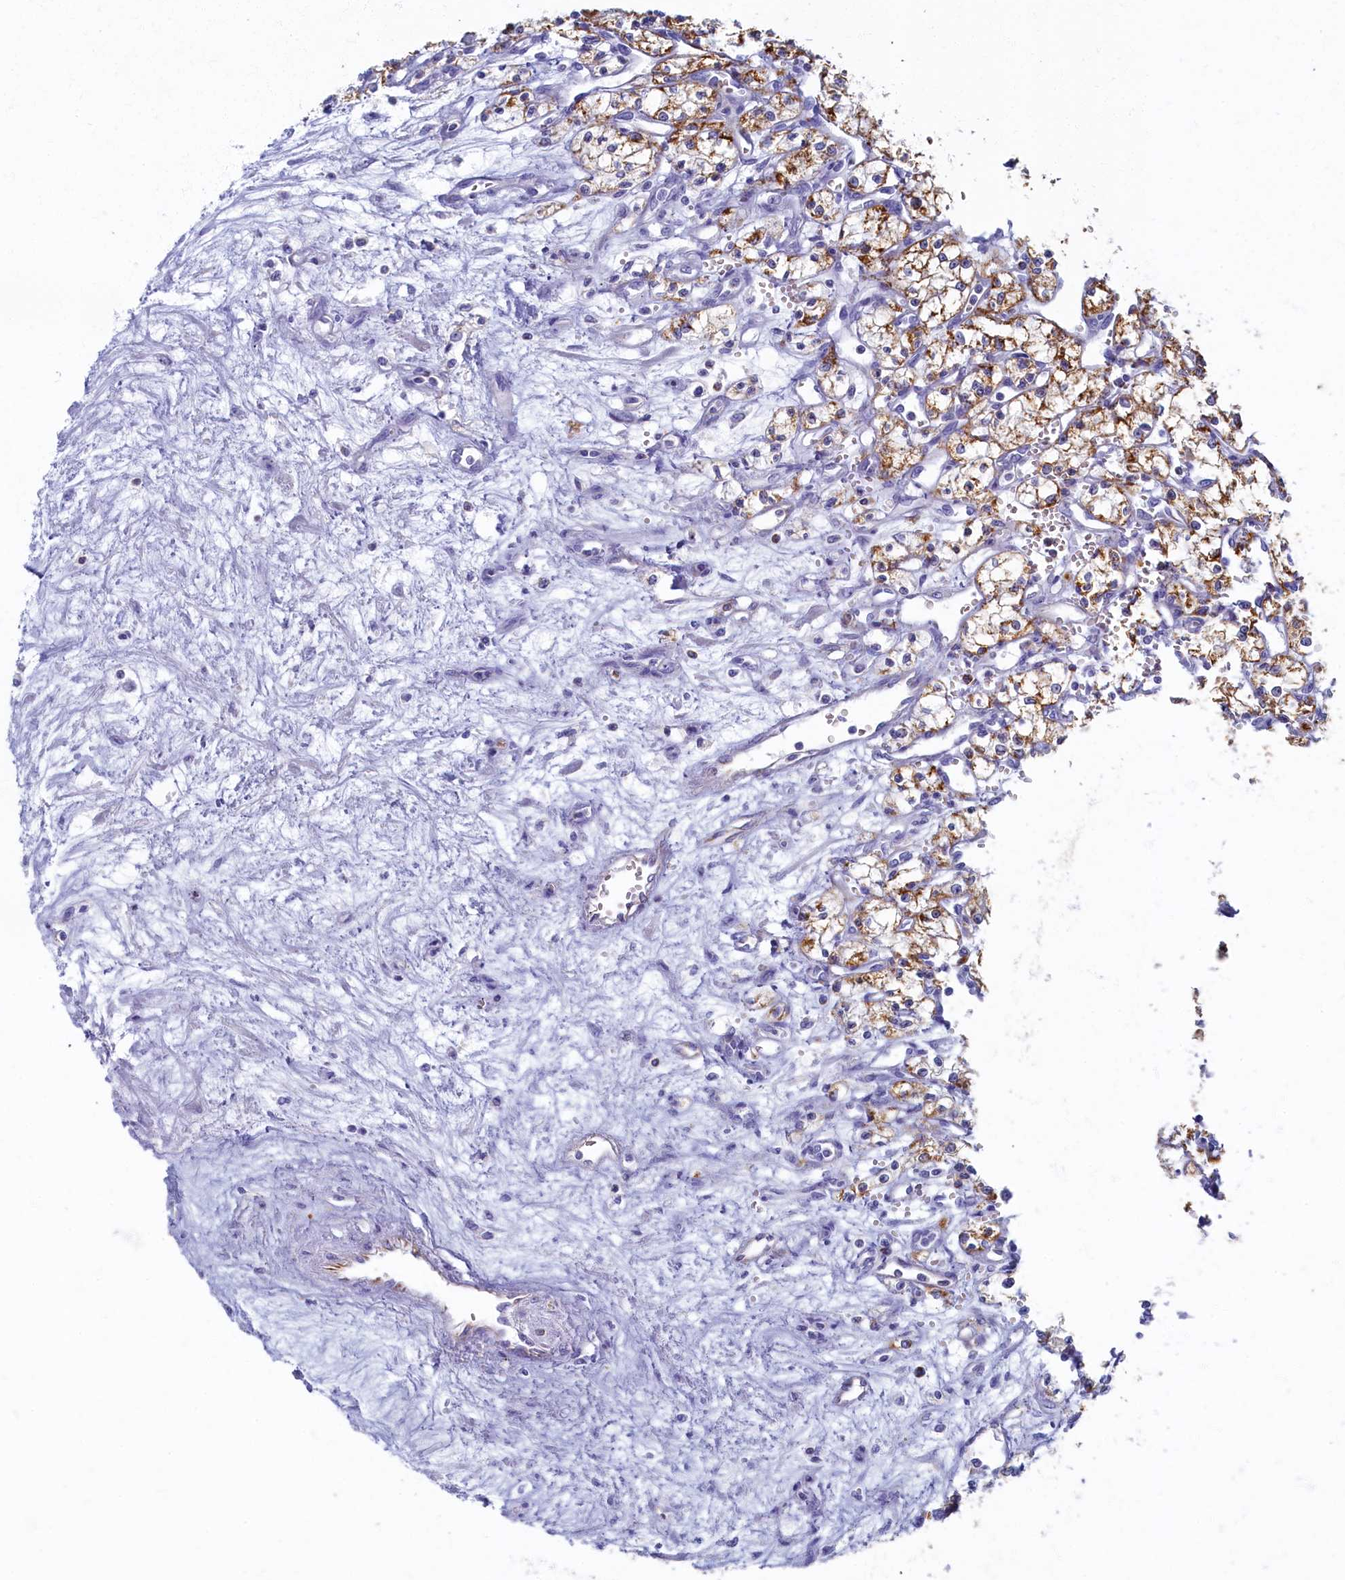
{"staining": {"intensity": "moderate", "quantity": ">75%", "location": "cytoplasmic/membranous"}, "tissue": "renal cancer", "cell_type": "Tumor cells", "image_type": "cancer", "snomed": [{"axis": "morphology", "description": "Adenocarcinoma, NOS"}, {"axis": "topography", "description": "Kidney"}], "caption": "Moderate cytoplasmic/membranous positivity for a protein is present in about >75% of tumor cells of adenocarcinoma (renal) using immunohistochemistry.", "gene": "OCIAD2", "patient": {"sex": "male", "age": 59}}